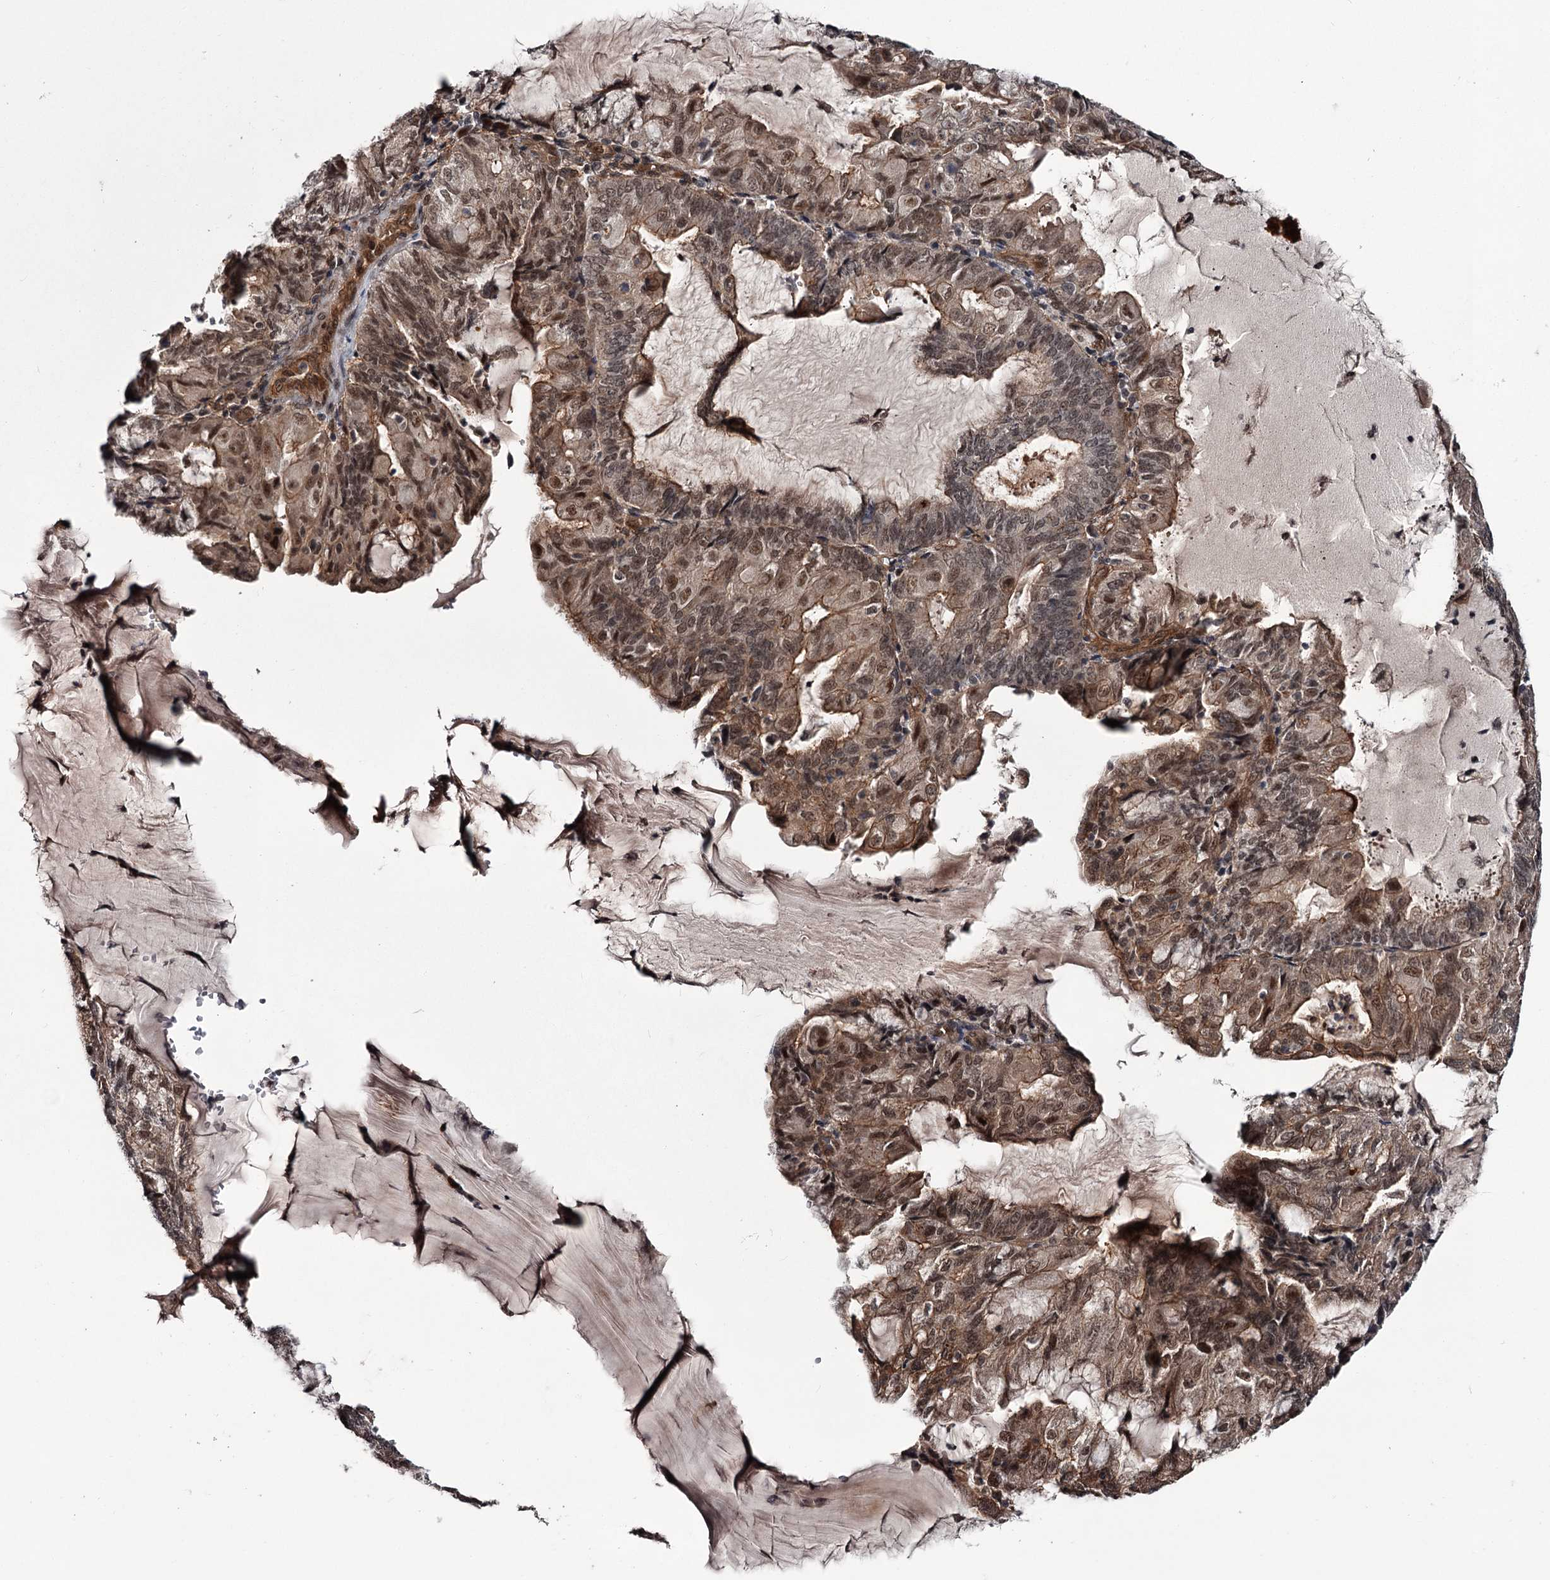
{"staining": {"intensity": "moderate", "quantity": ">75%", "location": "cytoplasmic/membranous,nuclear"}, "tissue": "endometrial cancer", "cell_type": "Tumor cells", "image_type": "cancer", "snomed": [{"axis": "morphology", "description": "Adenocarcinoma, NOS"}, {"axis": "topography", "description": "Endometrium"}], "caption": "There is medium levels of moderate cytoplasmic/membranous and nuclear expression in tumor cells of endometrial cancer, as demonstrated by immunohistochemical staining (brown color).", "gene": "CDC42EP2", "patient": {"sex": "female", "age": 81}}